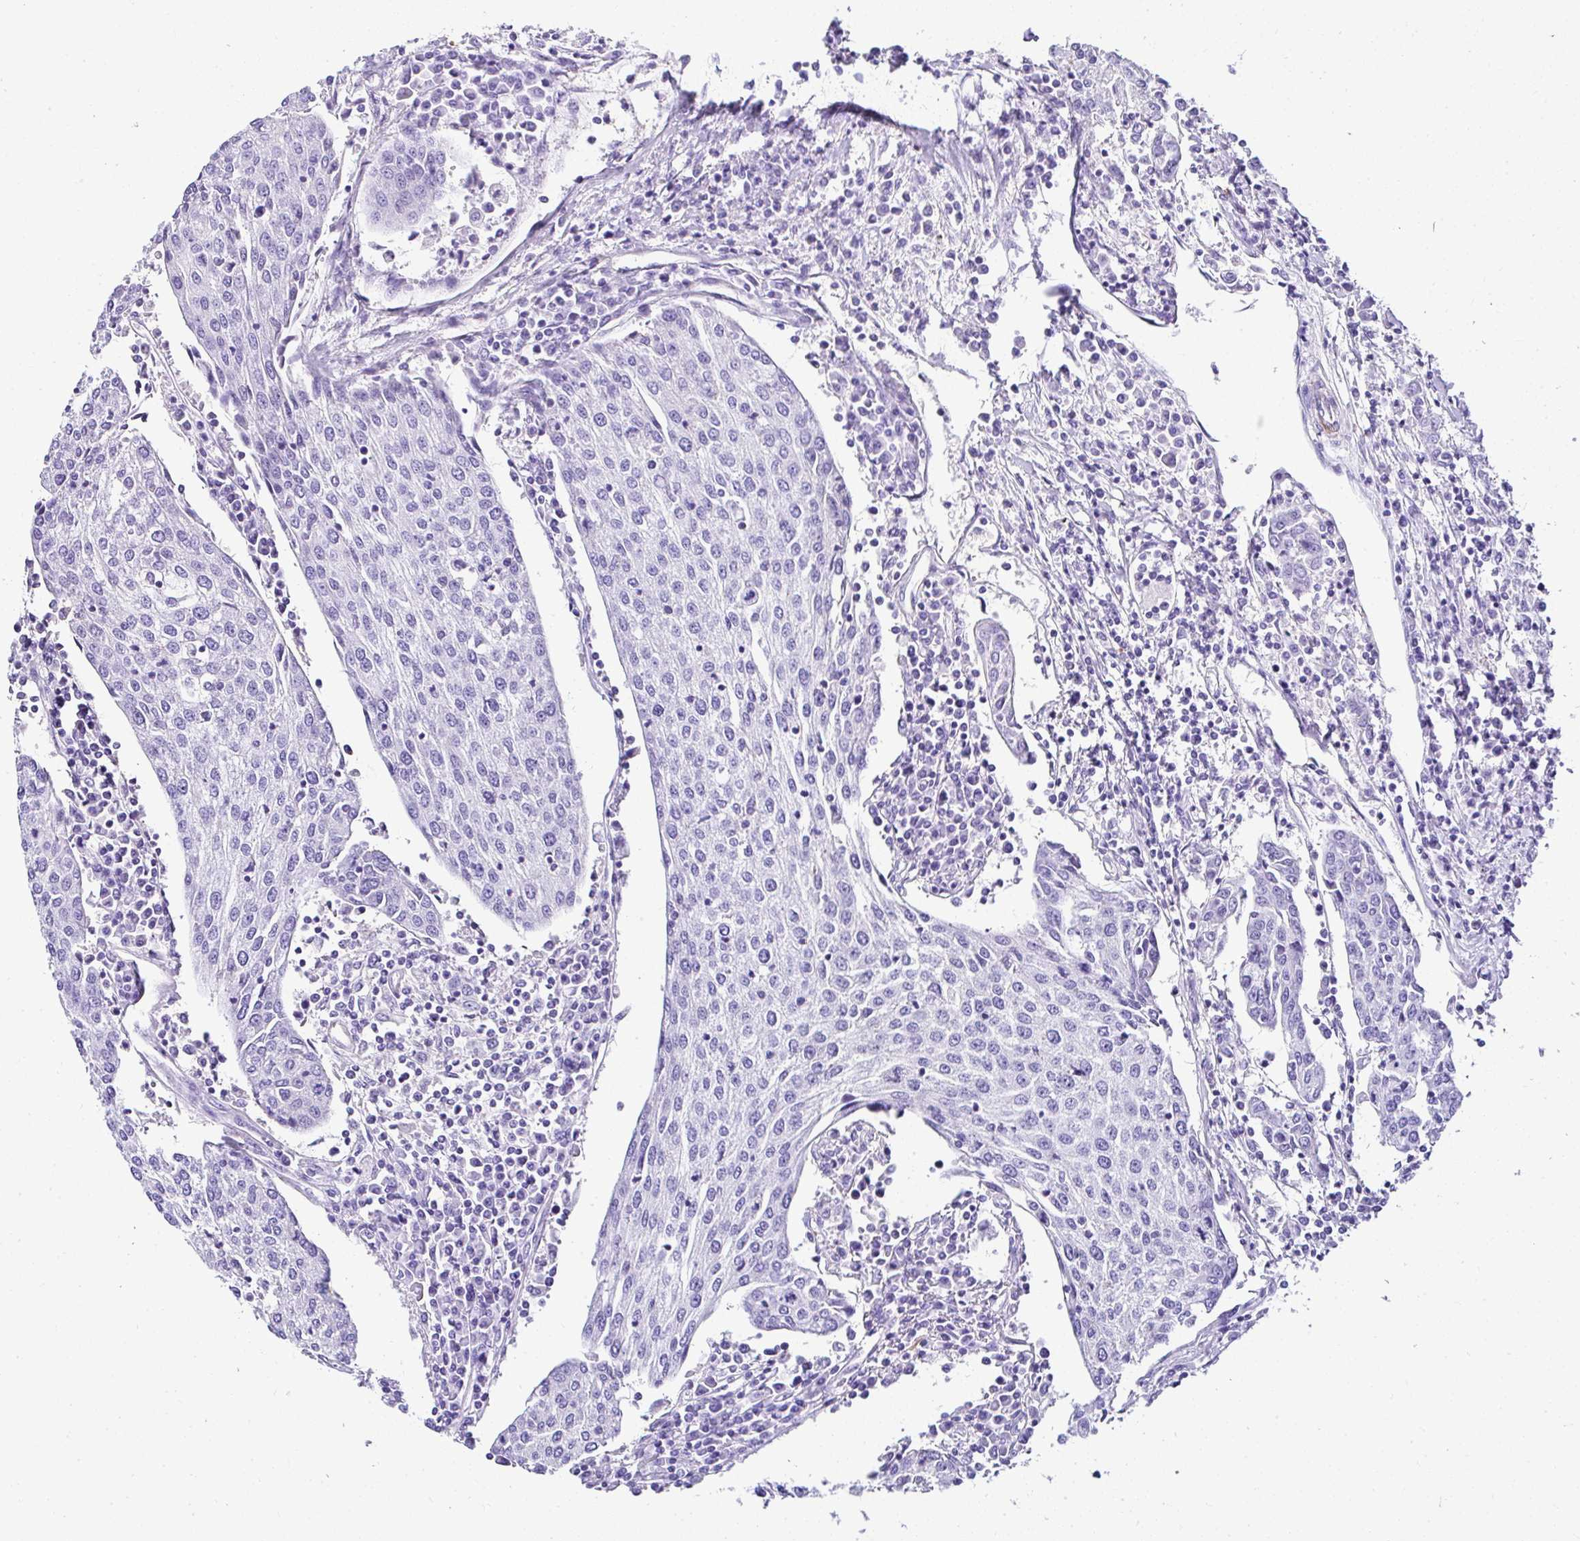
{"staining": {"intensity": "negative", "quantity": "none", "location": "none"}, "tissue": "urothelial cancer", "cell_type": "Tumor cells", "image_type": "cancer", "snomed": [{"axis": "morphology", "description": "Urothelial carcinoma, High grade"}, {"axis": "topography", "description": "Urinary bladder"}], "caption": "DAB (3,3'-diaminobenzidine) immunohistochemical staining of human urothelial cancer shows no significant staining in tumor cells.", "gene": "DEPDC5", "patient": {"sex": "female", "age": 85}}